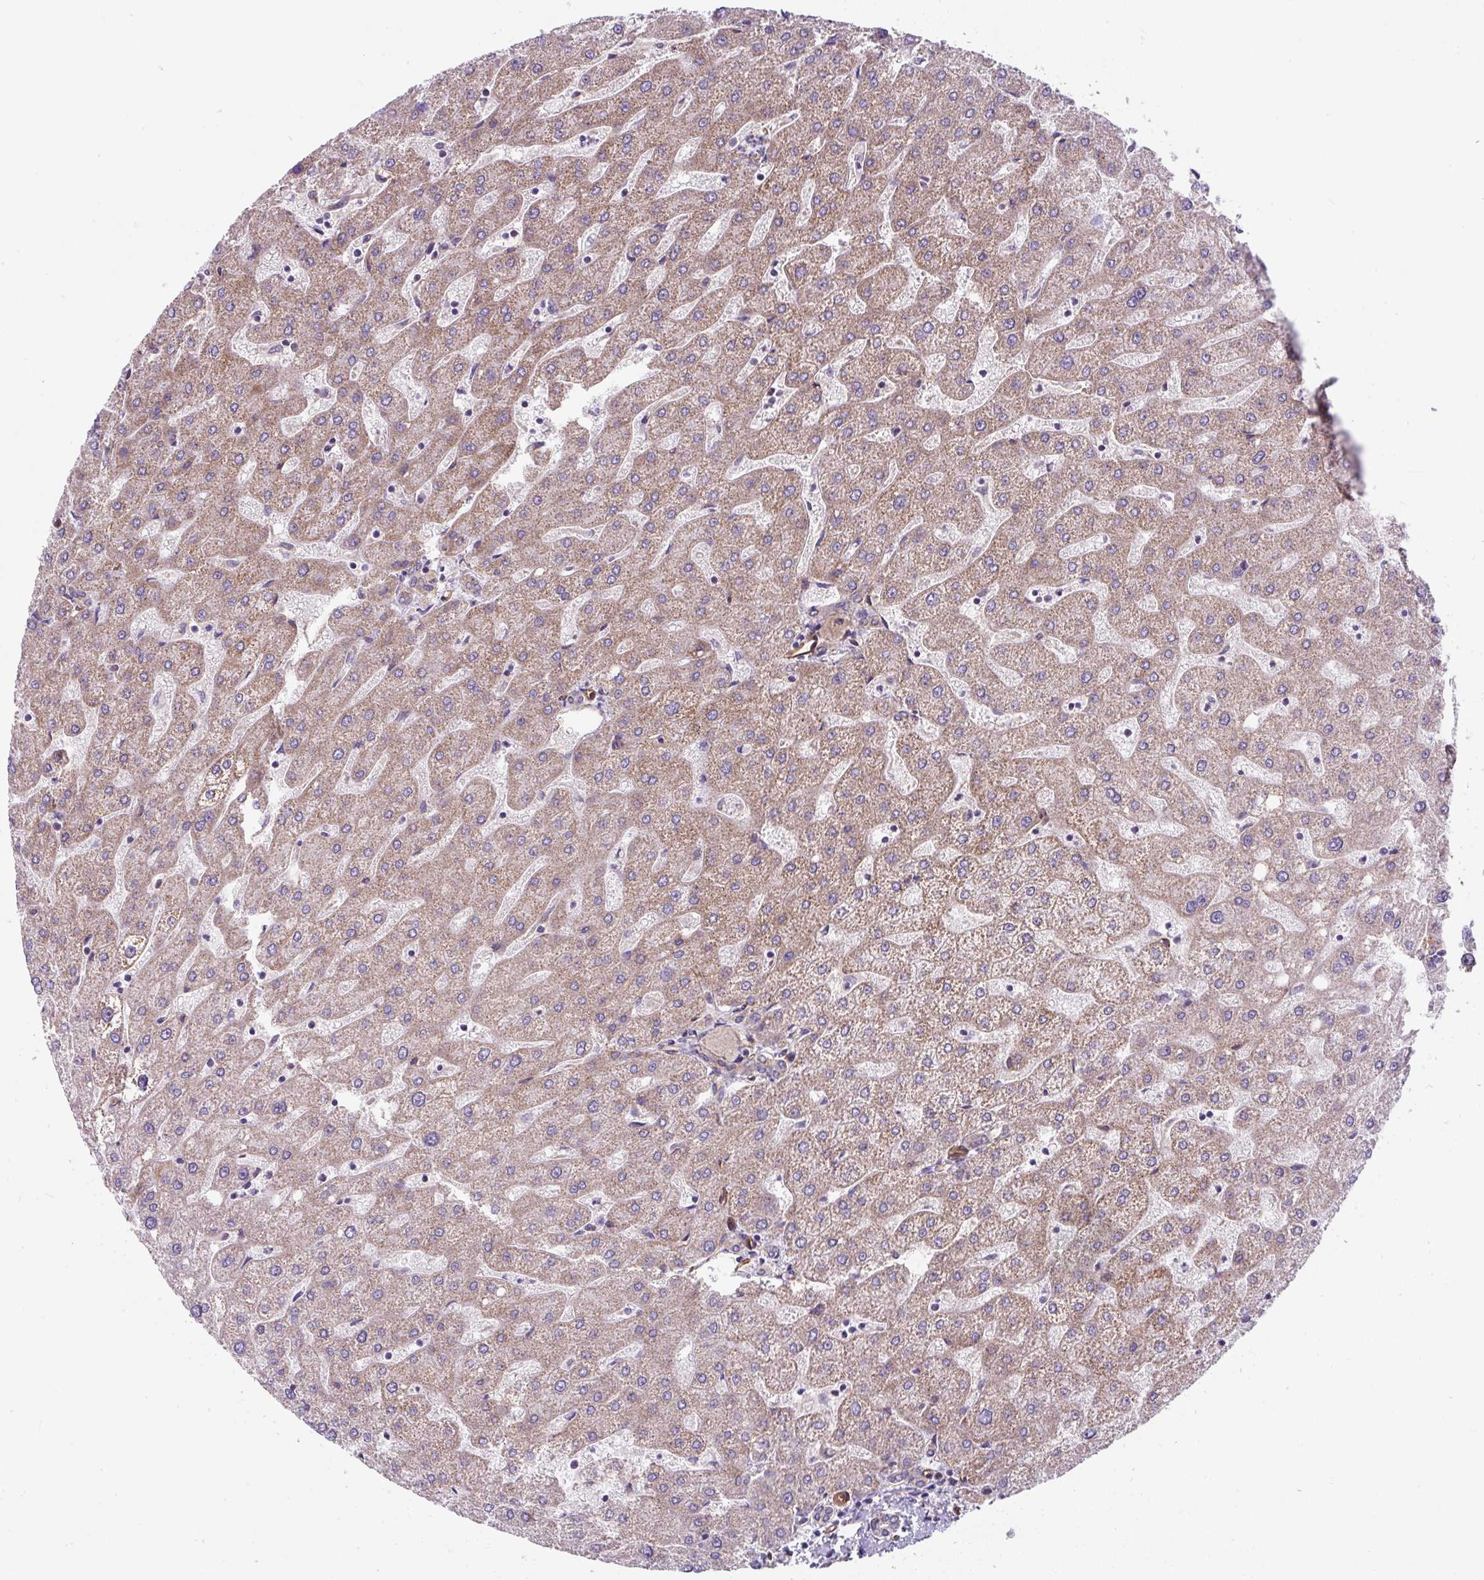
{"staining": {"intensity": "negative", "quantity": "none", "location": "none"}, "tissue": "liver", "cell_type": "Cholangiocytes", "image_type": "normal", "snomed": [{"axis": "morphology", "description": "Normal tissue, NOS"}, {"axis": "topography", "description": "Liver"}], "caption": "There is no significant staining in cholangiocytes of liver. (DAB immunohistochemistry, high magnification).", "gene": "ANKUB1", "patient": {"sex": "male", "age": 67}}